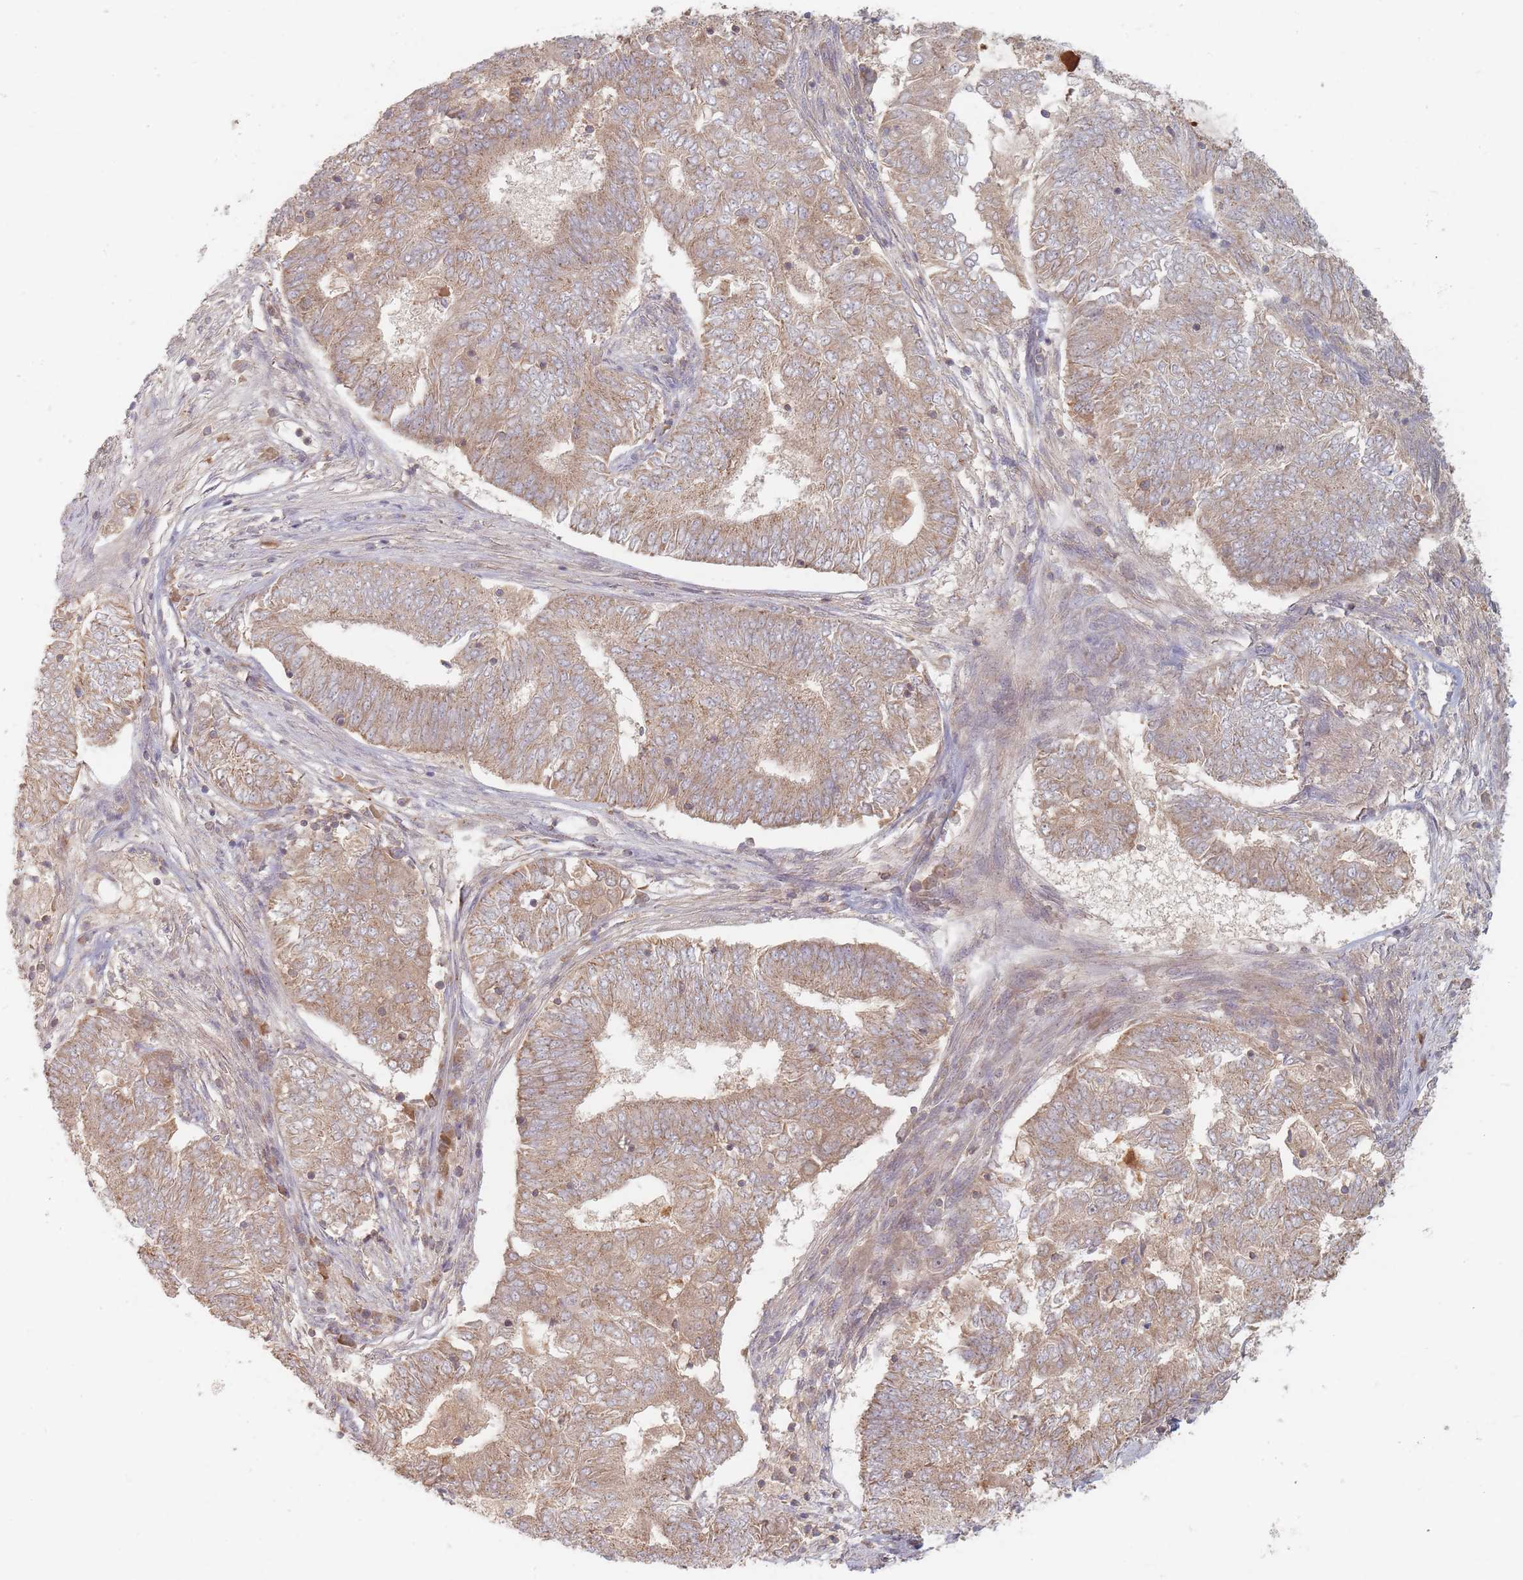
{"staining": {"intensity": "moderate", "quantity": ">75%", "location": "cytoplasmic/membranous"}, "tissue": "endometrial cancer", "cell_type": "Tumor cells", "image_type": "cancer", "snomed": [{"axis": "morphology", "description": "Adenocarcinoma, NOS"}, {"axis": "topography", "description": "Endometrium"}], "caption": "Tumor cells demonstrate medium levels of moderate cytoplasmic/membranous positivity in about >75% of cells in human adenocarcinoma (endometrial).", "gene": "SLC35F3", "patient": {"sex": "female", "age": 62}}